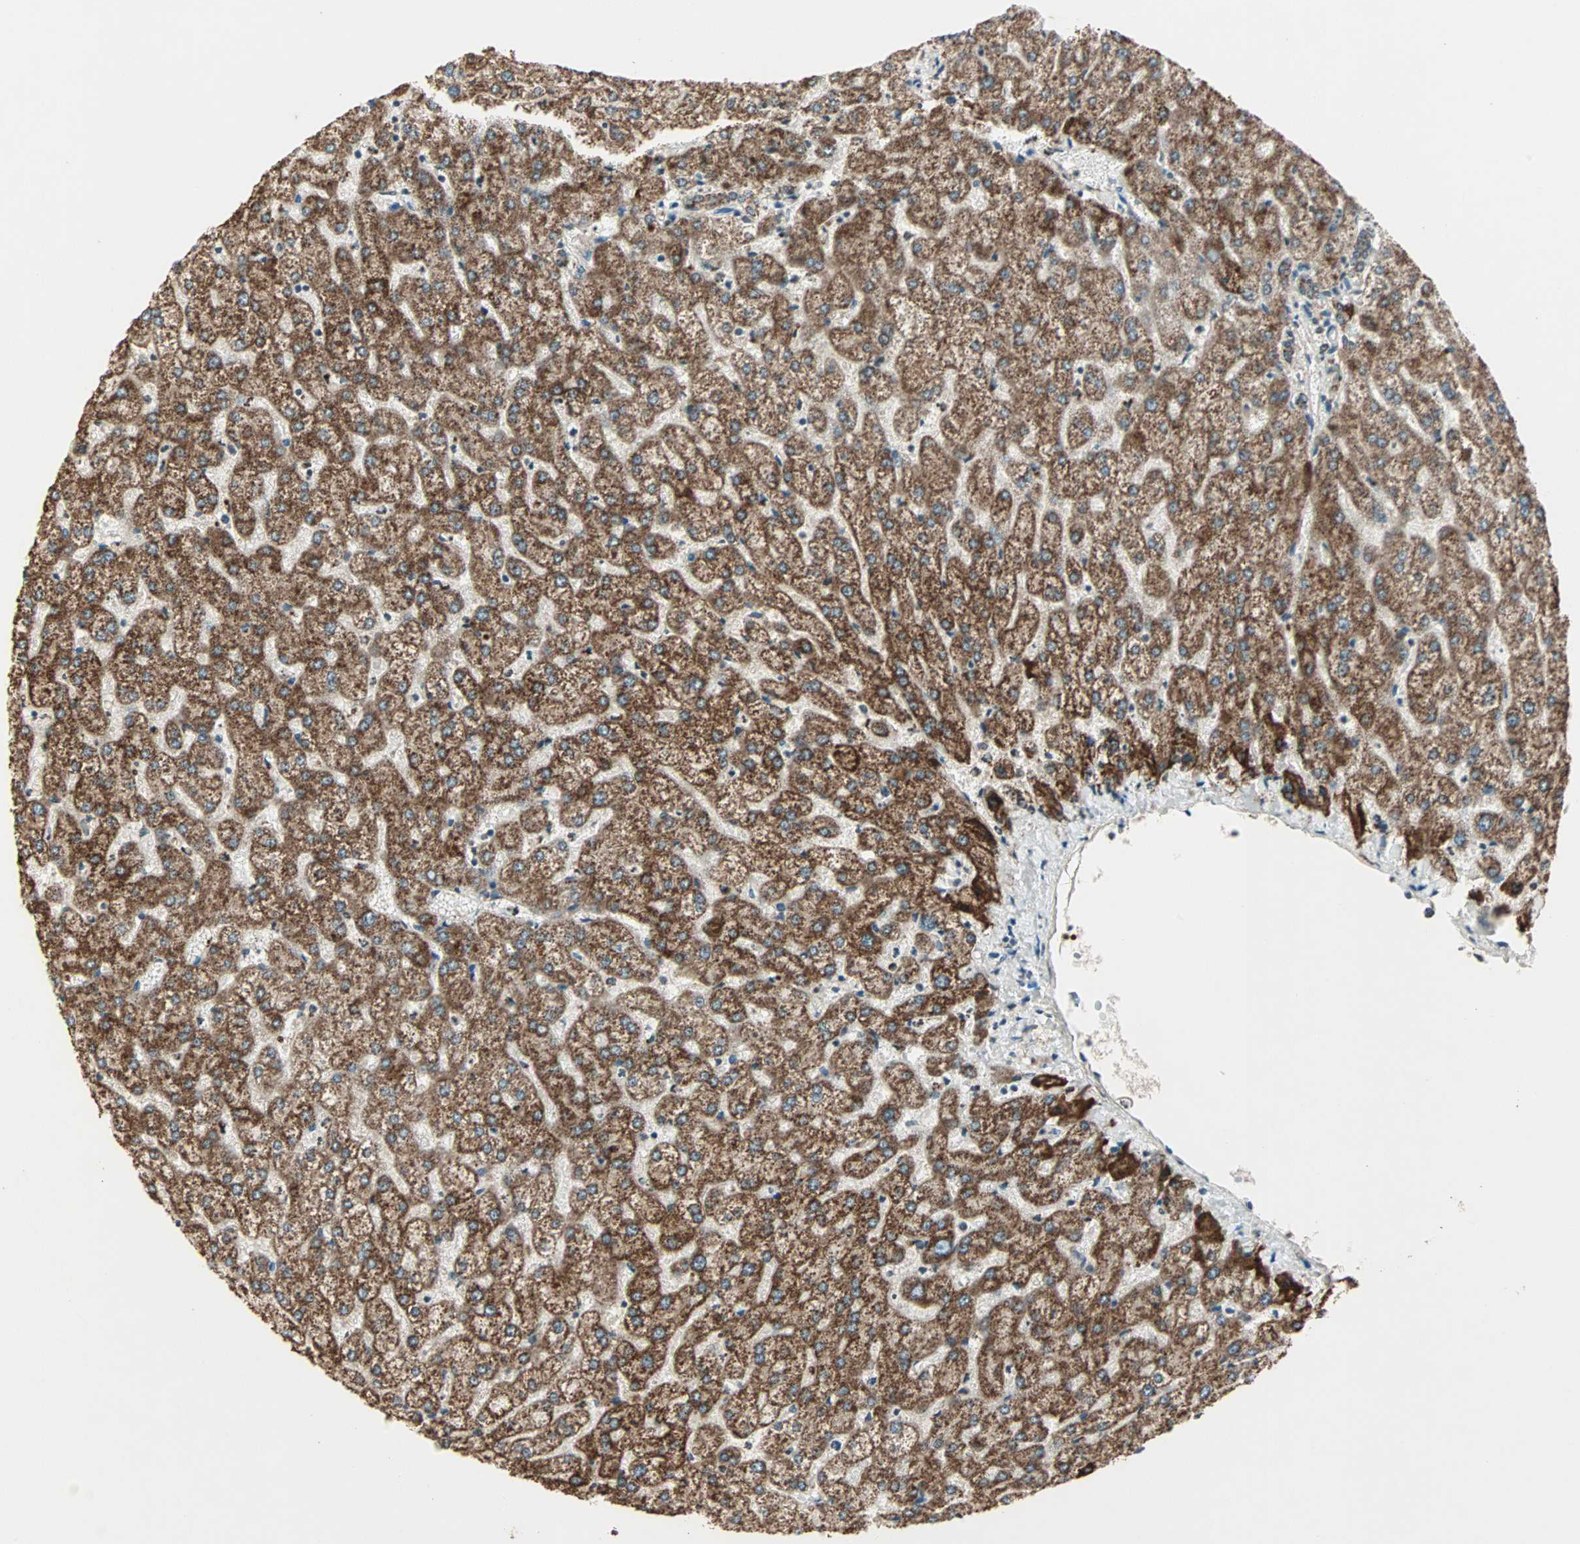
{"staining": {"intensity": "moderate", "quantity": ">75%", "location": "cytoplasmic/membranous"}, "tissue": "liver", "cell_type": "Cholangiocytes", "image_type": "normal", "snomed": [{"axis": "morphology", "description": "Normal tissue, NOS"}, {"axis": "topography", "description": "Liver"}], "caption": "Moderate cytoplasmic/membranous protein staining is appreciated in approximately >75% of cholangiocytes in liver.", "gene": "PRELID1", "patient": {"sex": "female", "age": 32}}